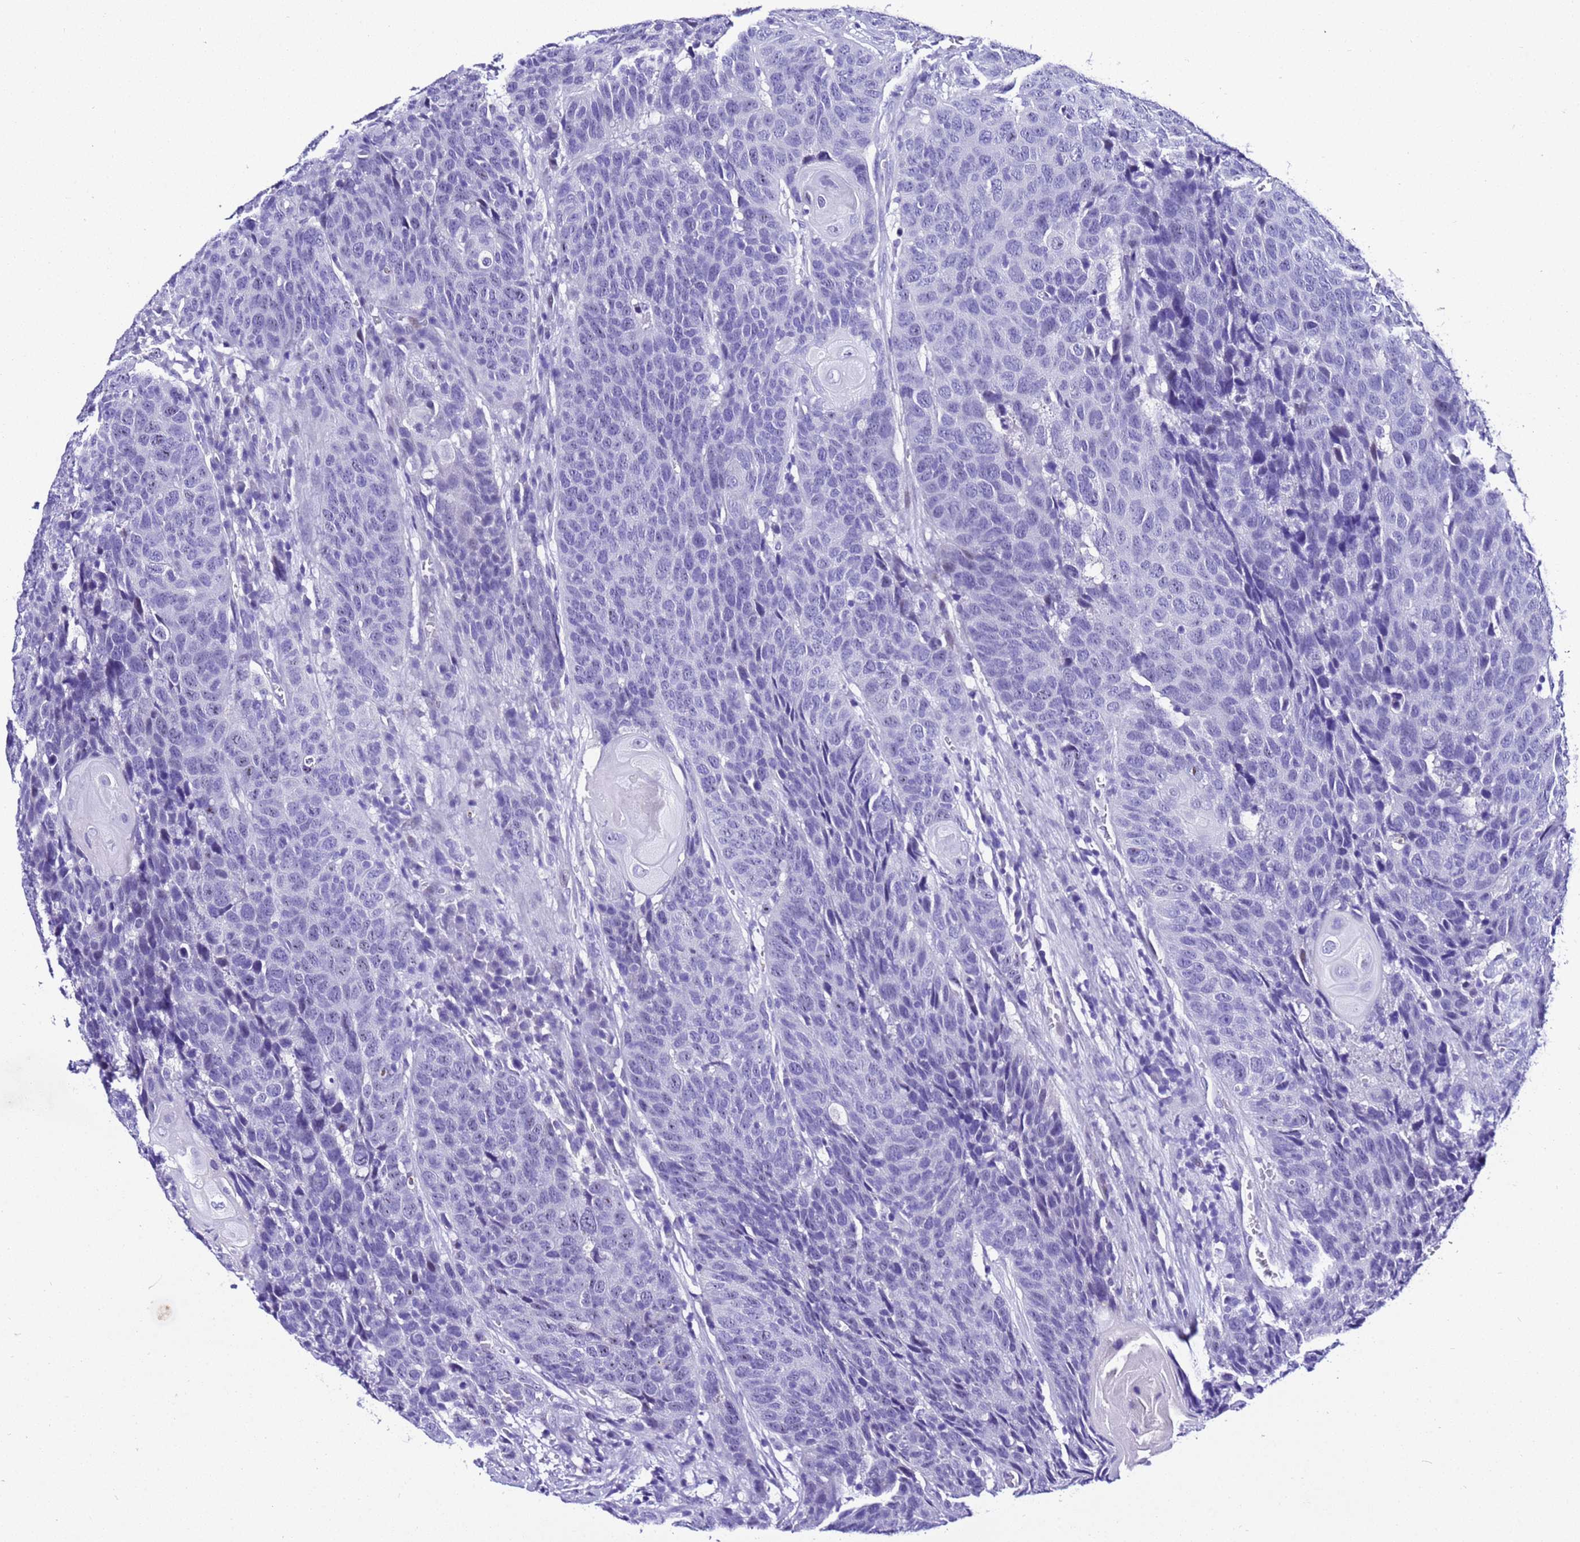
{"staining": {"intensity": "negative", "quantity": "none", "location": "none"}, "tissue": "head and neck cancer", "cell_type": "Tumor cells", "image_type": "cancer", "snomed": [{"axis": "morphology", "description": "Squamous cell carcinoma, NOS"}, {"axis": "topography", "description": "Head-Neck"}], "caption": "An image of head and neck squamous cell carcinoma stained for a protein exhibits no brown staining in tumor cells. (DAB (3,3'-diaminobenzidine) IHC visualized using brightfield microscopy, high magnification).", "gene": "ZNF417", "patient": {"sex": "male", "age": 66}}